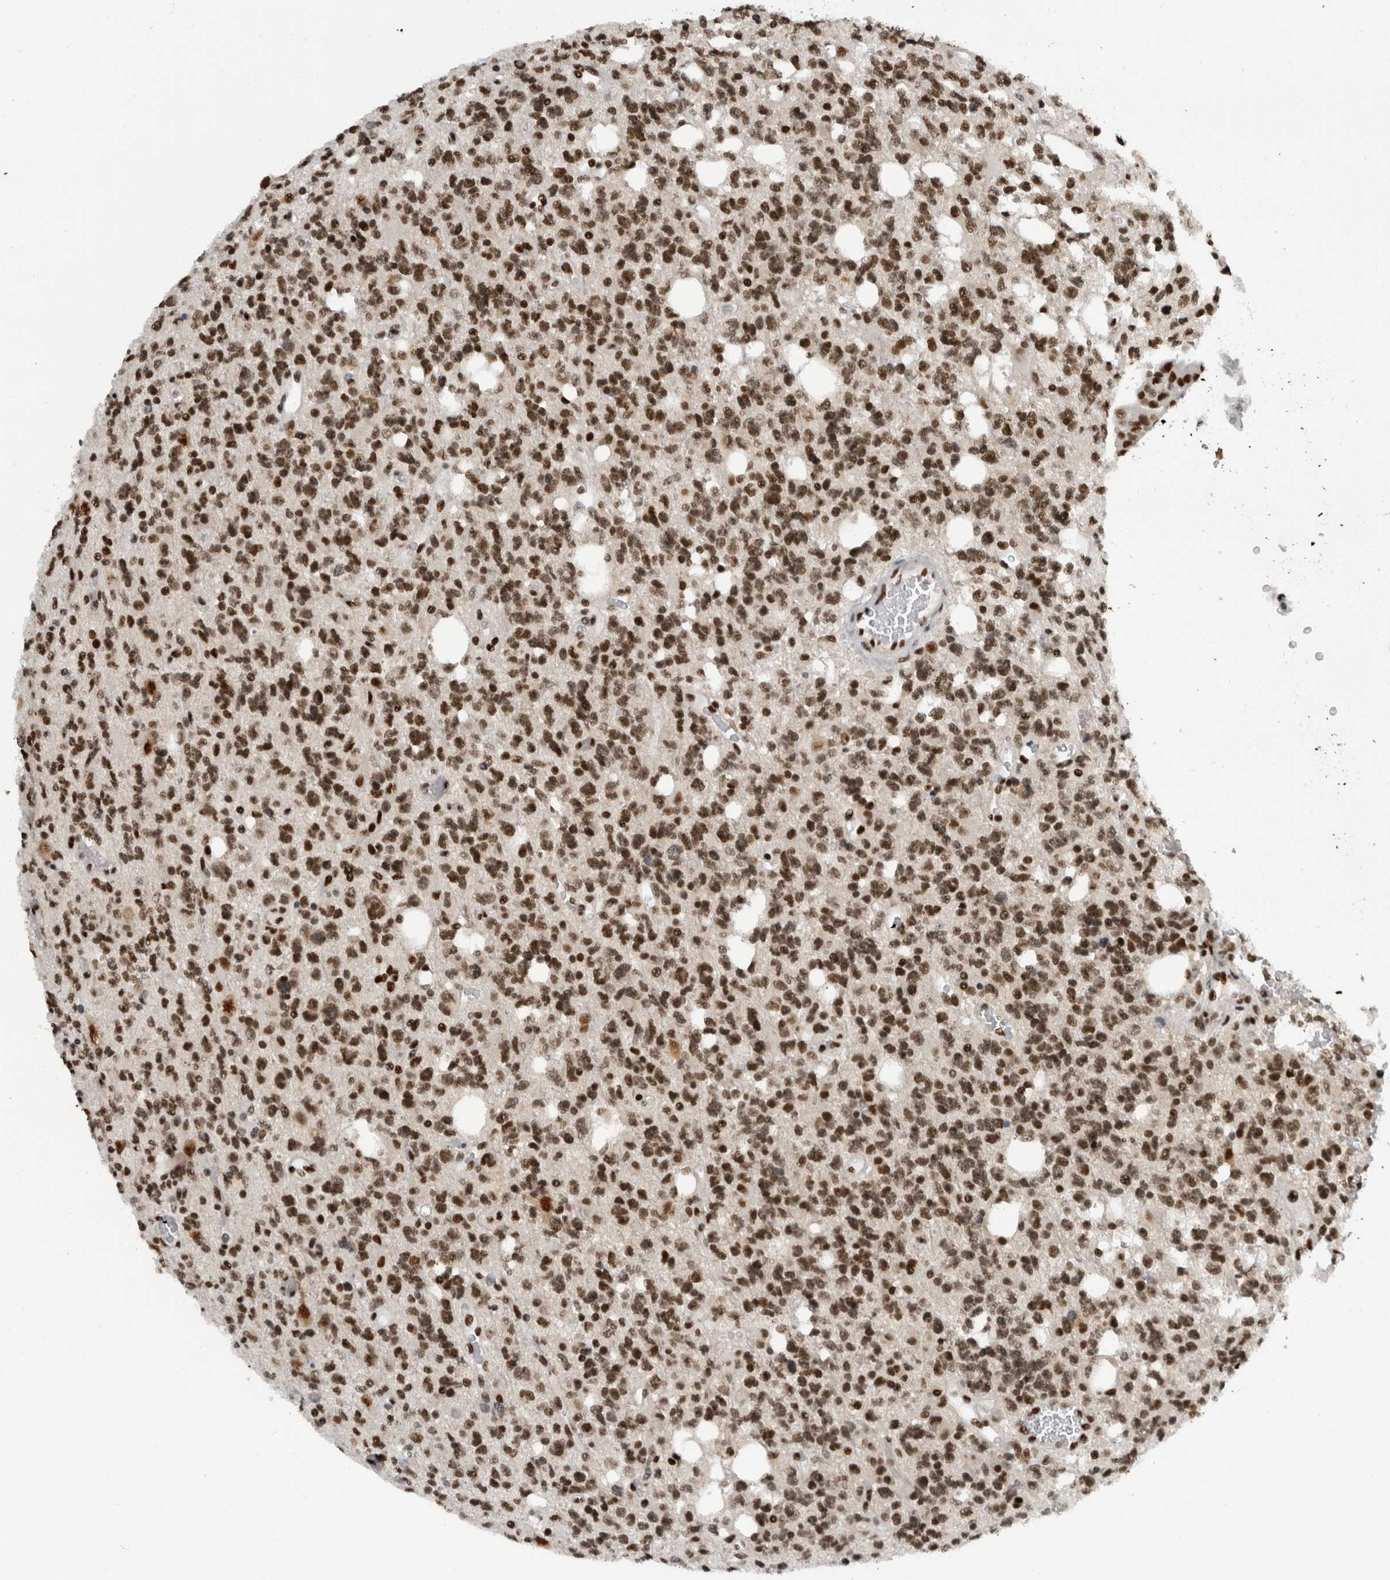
{"staining": {"intensity": "strong", "quantity": ">75%", "location": "nuclear"}, "tissue": "glioma", "cell_type": "Tumor cells", "image_type": "cancer", "snomed": [{"axis": "morphology", "description": "Glioma, malignant, High grade"}, {"axis": "topography", "description": "Brain"}], "caption": "Immunohistochemistry (IHC) photomicrograph of neoplastic tissue: high-grade glioma (malignant) stained using IHC reveals high levels of strong protein expression localized specifically in the nuclear of tumor cells, appearing as a nuclear brown color.", "gene": "ZSCAN2", "patient": {"sex": "female", "age": 62}}